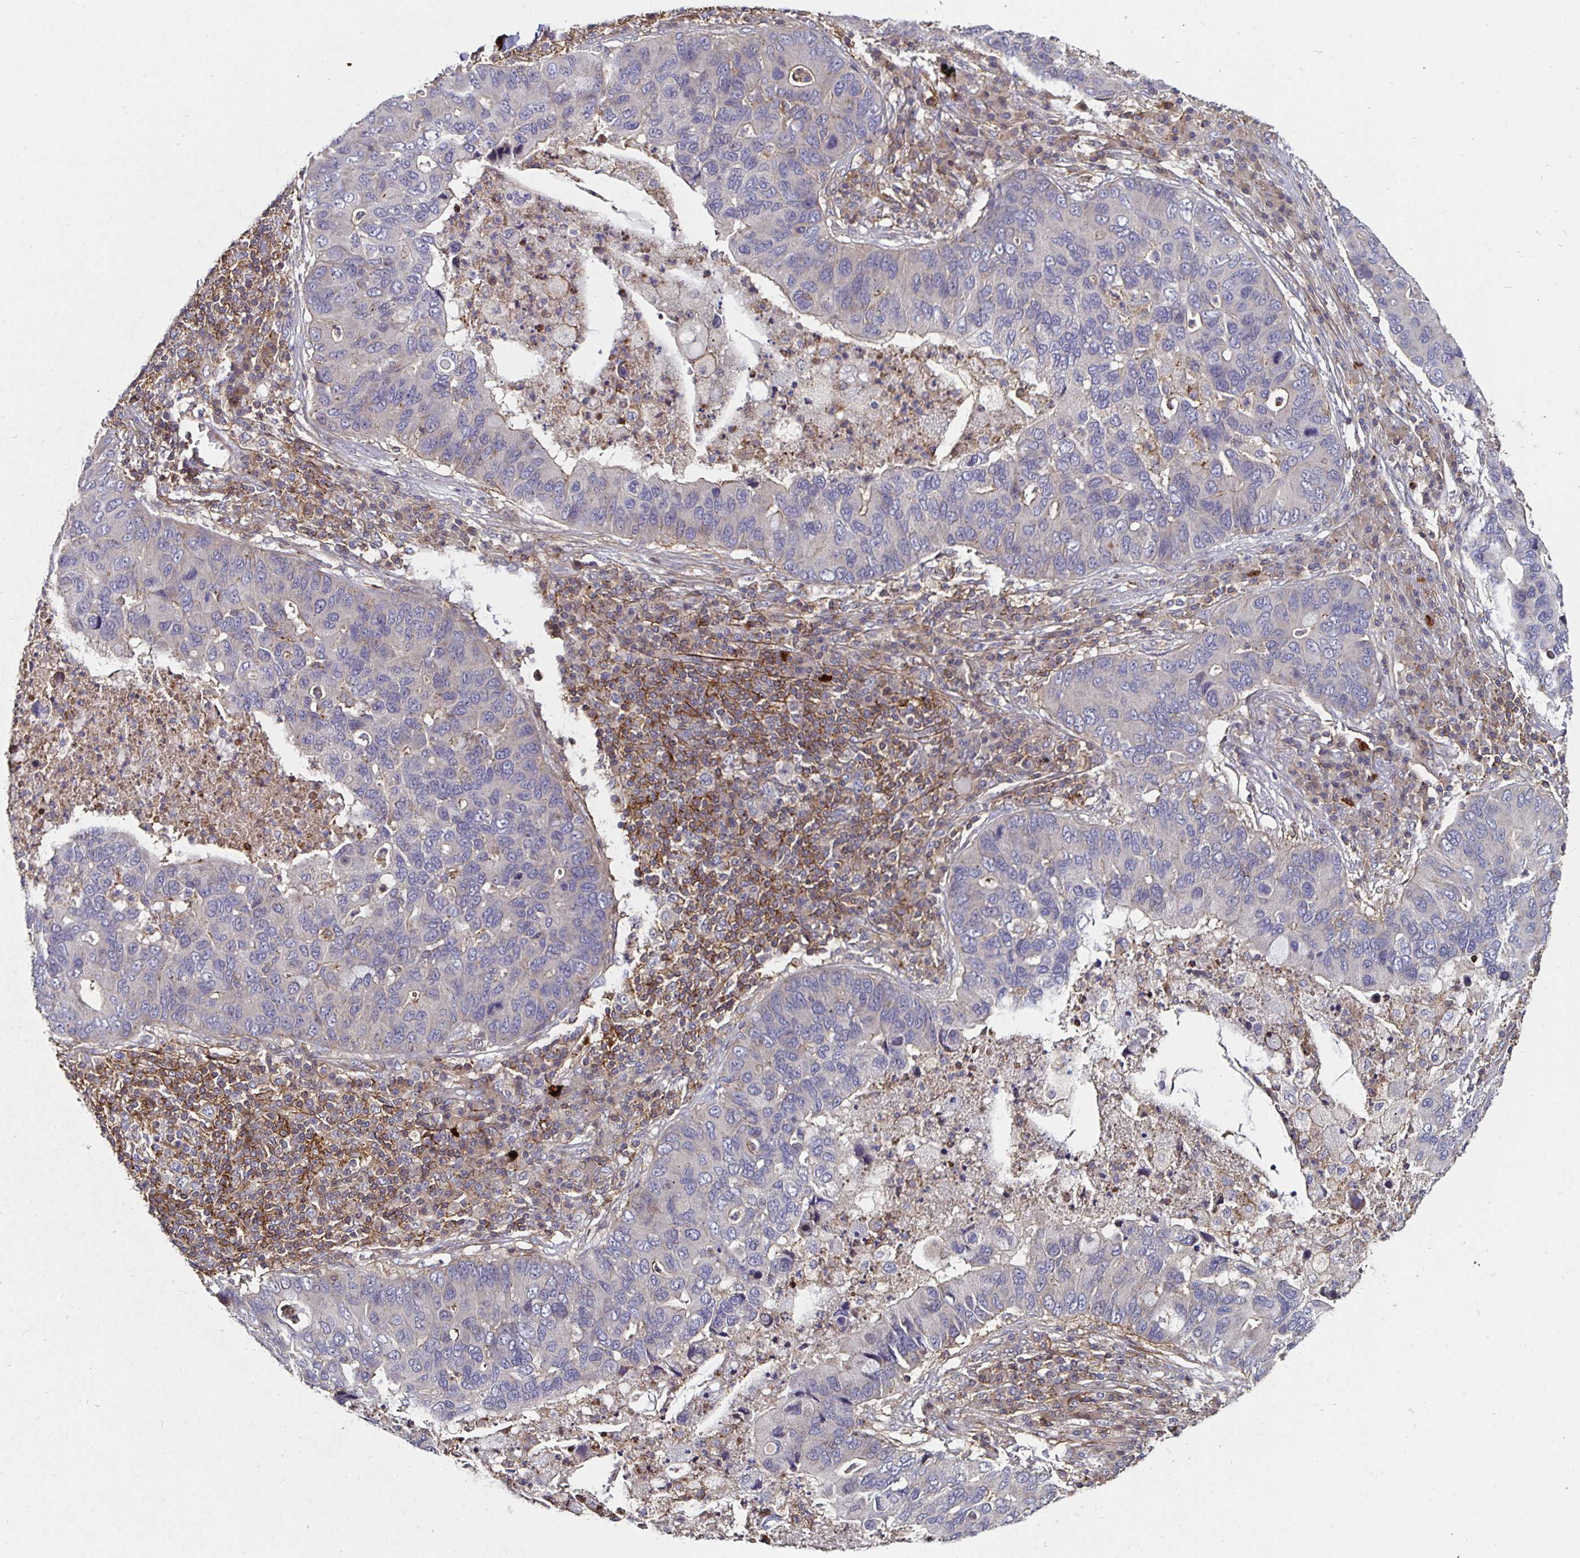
{"staining": {"intensity": "weak", "quantity": "<25%", "location": "cytoplasmic/membranous"}, "tissue": "lung cancer", "cell_type": "Tumor cells", "image_type": "cancer", "snomed": [{"axis": "morphology", "description": "Adenocarcinoma, NOS"}, {"axis": "morphology", "description": "Adenocarcinoma, metastatic, NOS"}, {"axis": "topography", "description": "Lymph node"}, {"axis": "topography", "description": "Lung"}], "caption": "Immunohistochemistry histopathology image of lung cancer stained for a protein (brown), which displays no staining in tumor cells.", "gene": "GJA4", "patient": {"sex": "female", "age": 54}}